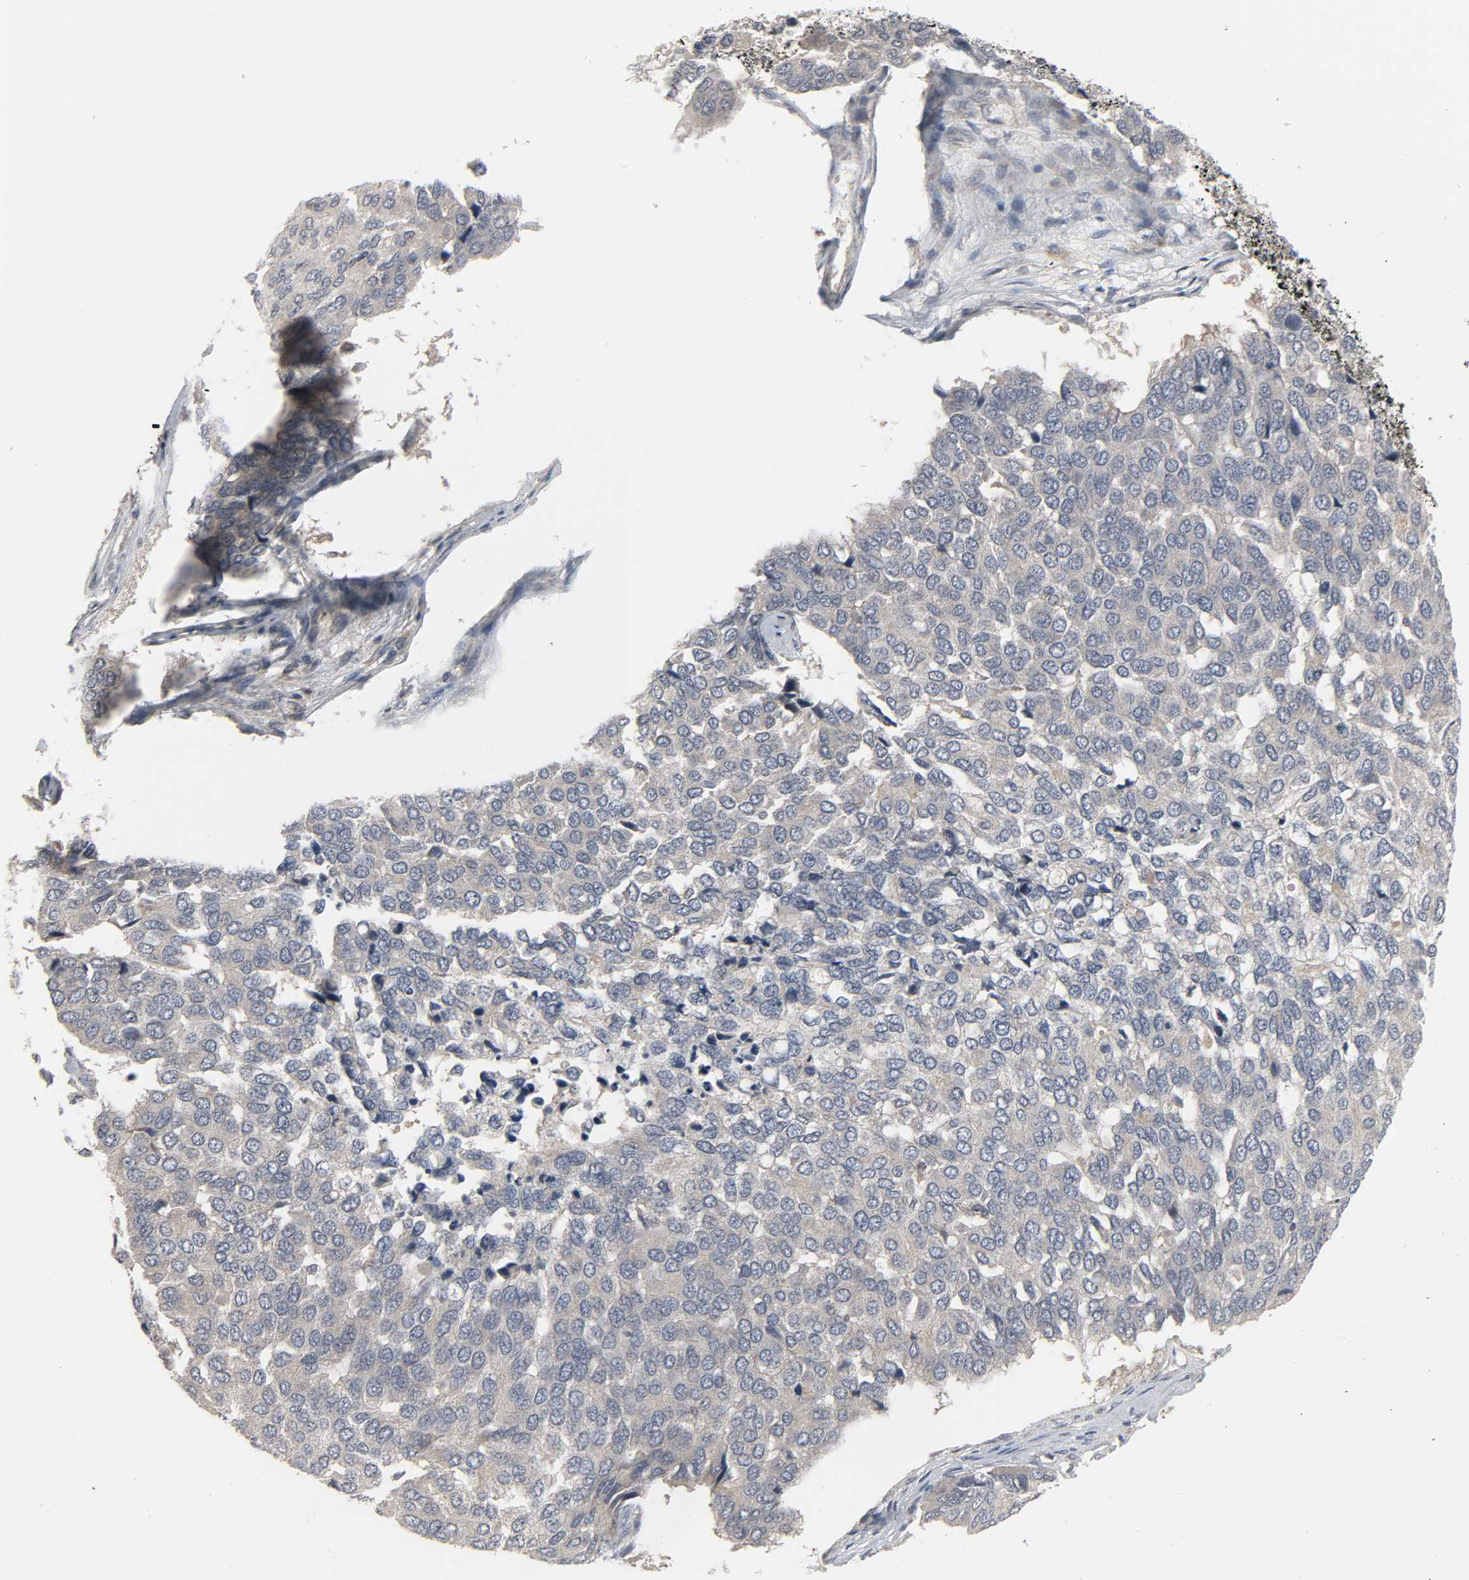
{"staining": {"intensity": "weak", "quantity": "25%-75%", "location": "cytoplasmic/membranous"}, "tissue": "pancreatic cancer", "cell_type": "Tumor cells", "image_type": "cancer", "snomed": [{"axis": "morphology", "description": "Adenocarcinoma, NOS"}, {"axis": "topography", "description": "Pancreas"}], "caption": "Brown immunohistochemical staining in human pancreatic cancer (adenocarcinoma) reveals weak cytoplasmic/membranous positivity in about 25%-75% of tumor cells.", "gene": "CLIP1", "patient": {"sex": "male", "age": 50}}